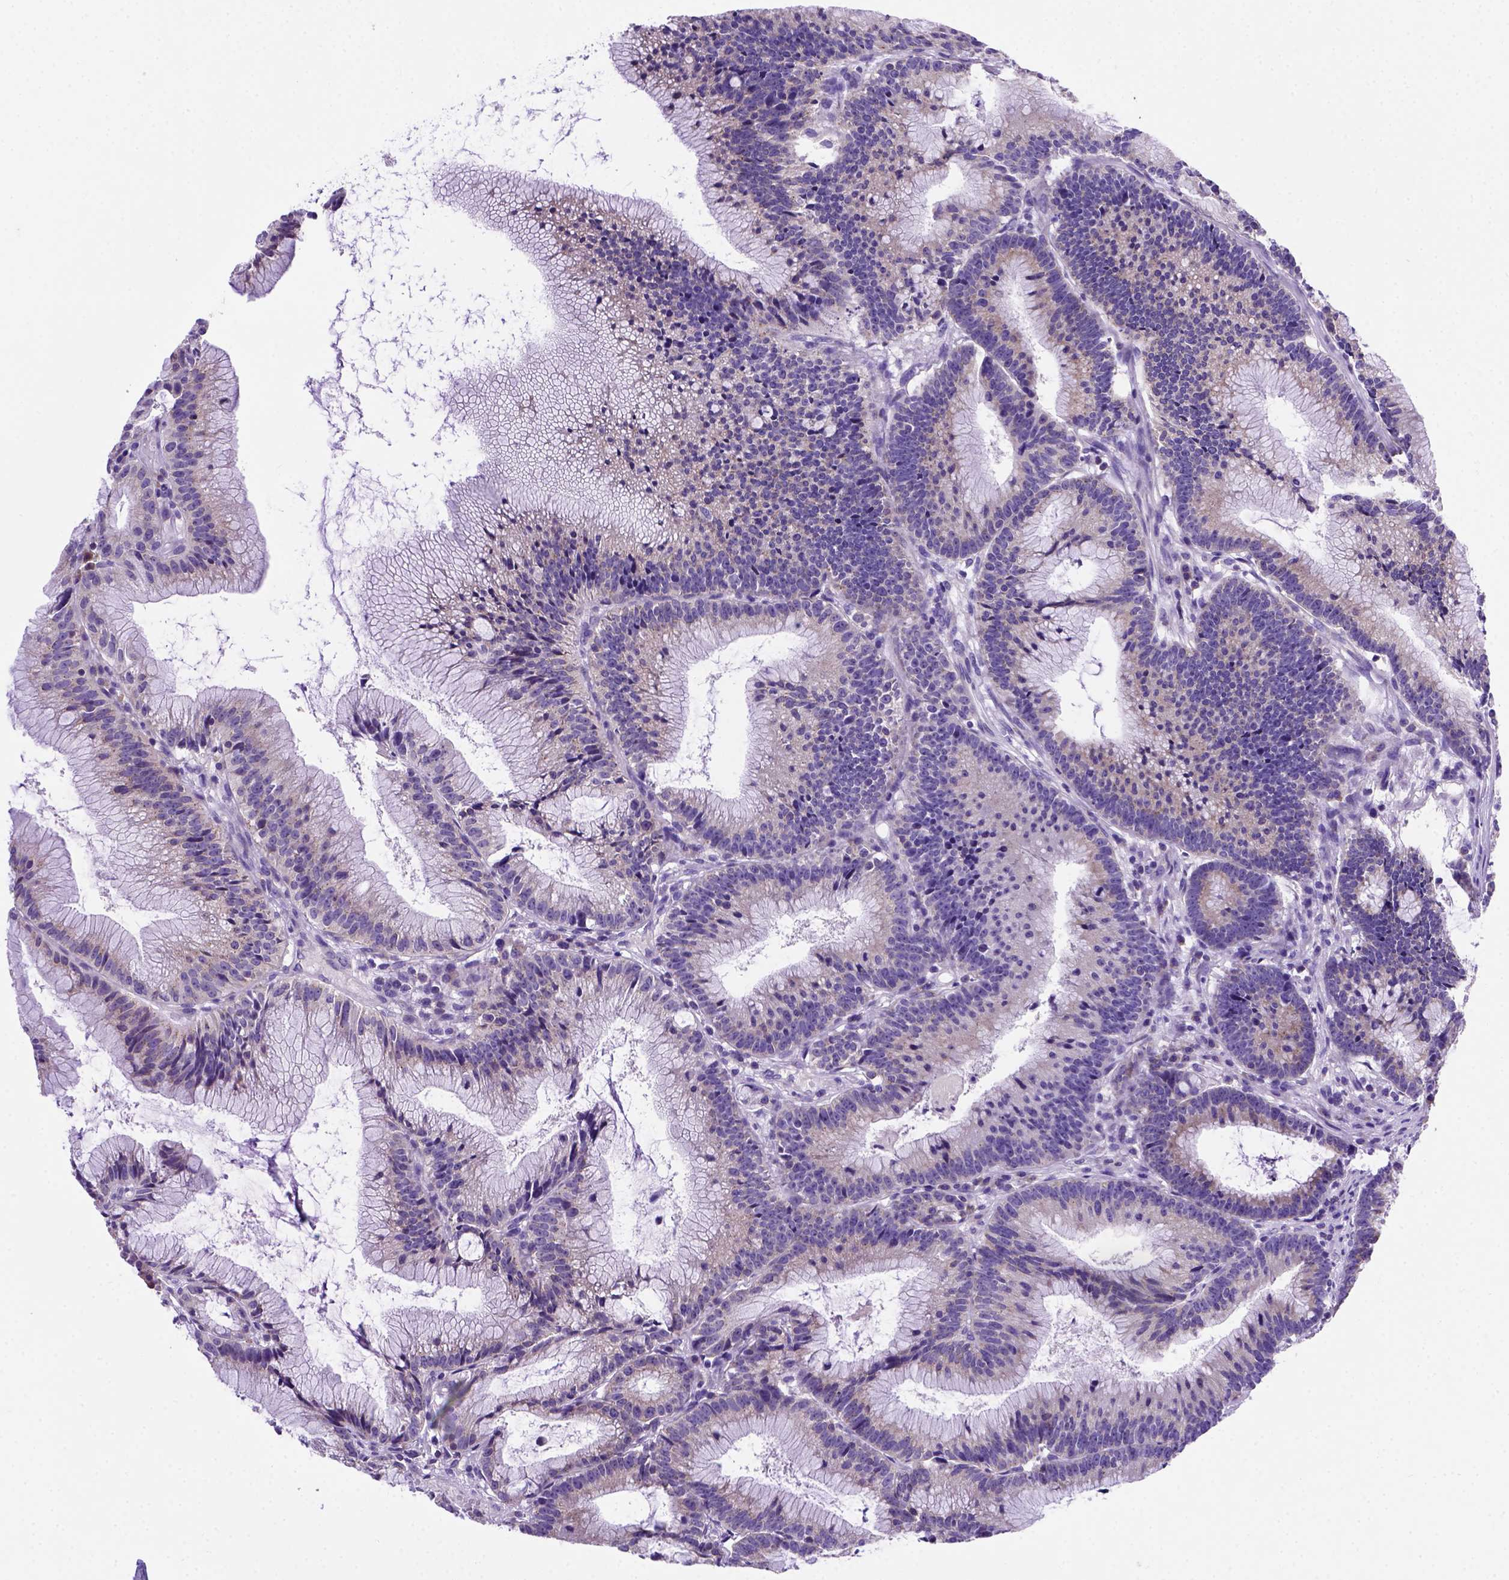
{"staining": {"intensity": "weak", "quantity": "25%-75%", "location": "cytoplasmic/membranous"}, "tissue": "colorectal cancer", "cell_type": "Tumor cells", "image_type": "cancer", "snomed": [{"axis": "morphology", "description": "Adenocarcinoma, NOS"}, {"axis": "topography", "description": "Colon"}], "caption": "Human colorectal cancer stained for a protein (brown) reveals weak cytoplasmic/membranous positive expression in approximately 25%-75% of tumor cells.", "gene": "FOXI1", "patient": {"sex": "female", "age": 78}}